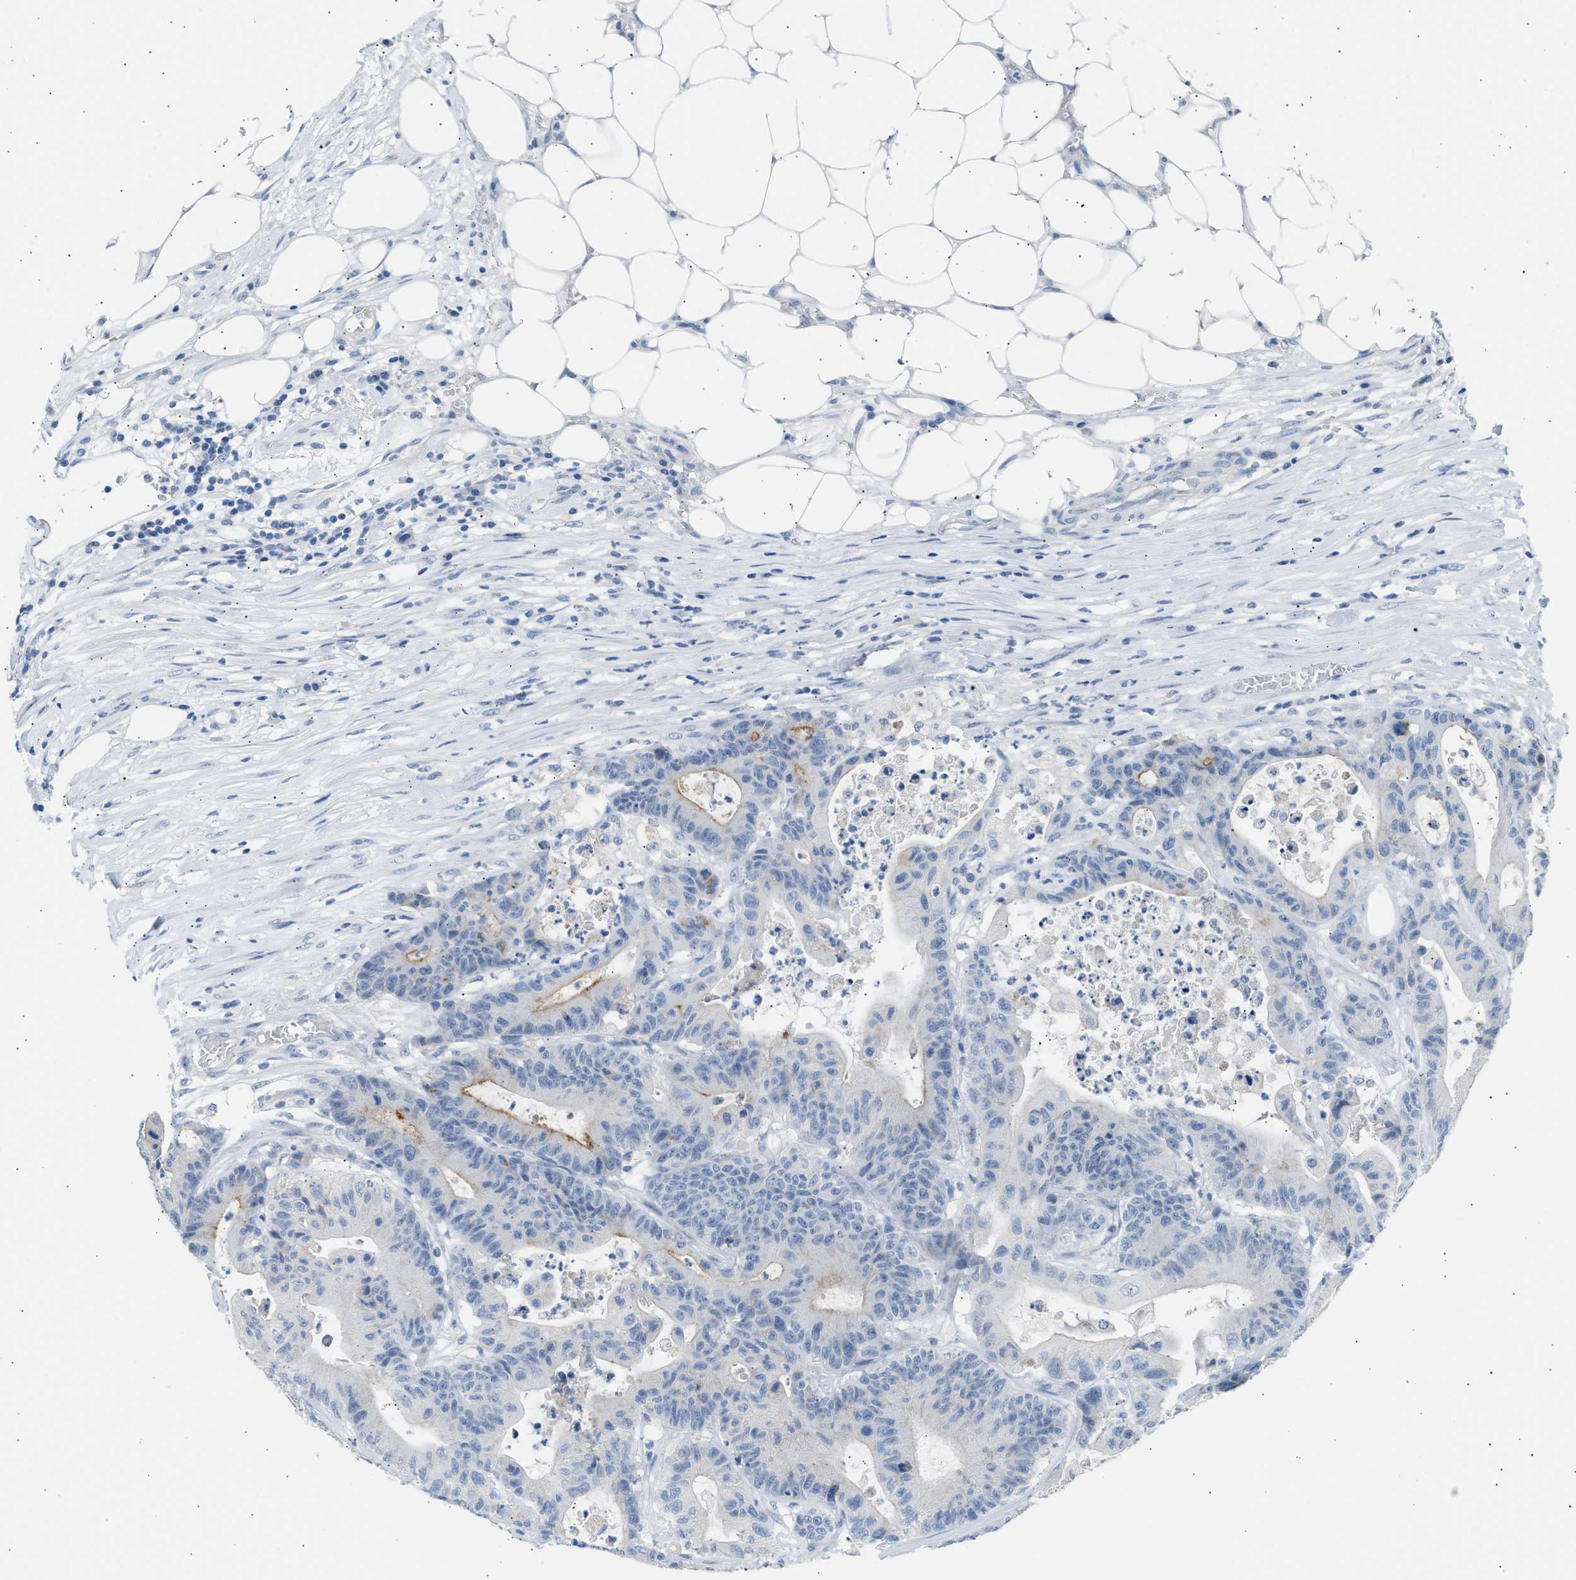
{"staining": {"intensity": "moderate", "quantity": "<25%", "location": "cytoplasmic/membranous"}, "tissue": "colorectal cancer", "cell_type": "Tumor cells", "image_type": "cancer", "snomed": [{"axis": "morphology", "description": "Adenocarcinoma, NOS"}, {"axis": "topography", "description": "Colon"}], "caption": "Brown immunohistochemical staining in human colorectal cancer demonstrates moderate cytoplasmic/membranous expression in approximately <25% of tumor cells.", "gene": "ERBB2", "patient": {"sex": "female", "age": 84}}